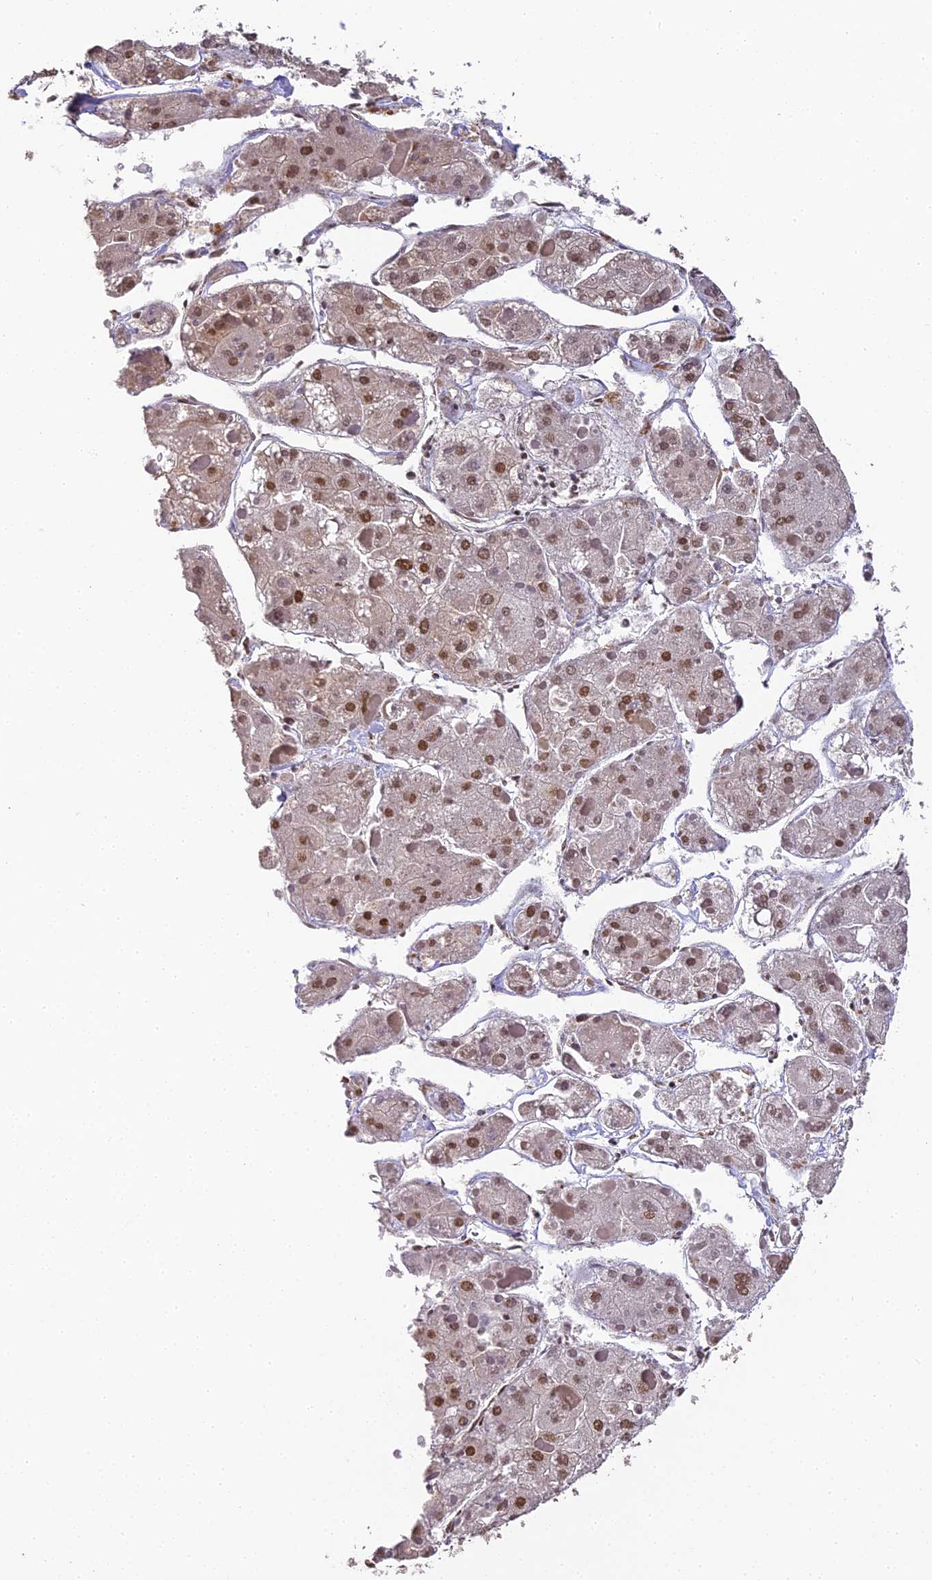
{"staining": {"intensity": "moderate", "quantity": ">75%", "location": "nuclear"}, "tissue": "liver cancer", "cell_type": "Tumor cells", "image_type": "cancer", "snomed": [{"axis": "morphology", "description": "Carcinoma, Hepatocellular, NOS"}, {"axis": "topography", "description": "Liver"}], "caption": "A brown stain labels moderate nuclear staining of a protein in liver hepatocellular carcinoma tumor cells.", "gene": "HNRNPA1", "patient": {"sex": "female", "age": 73}}